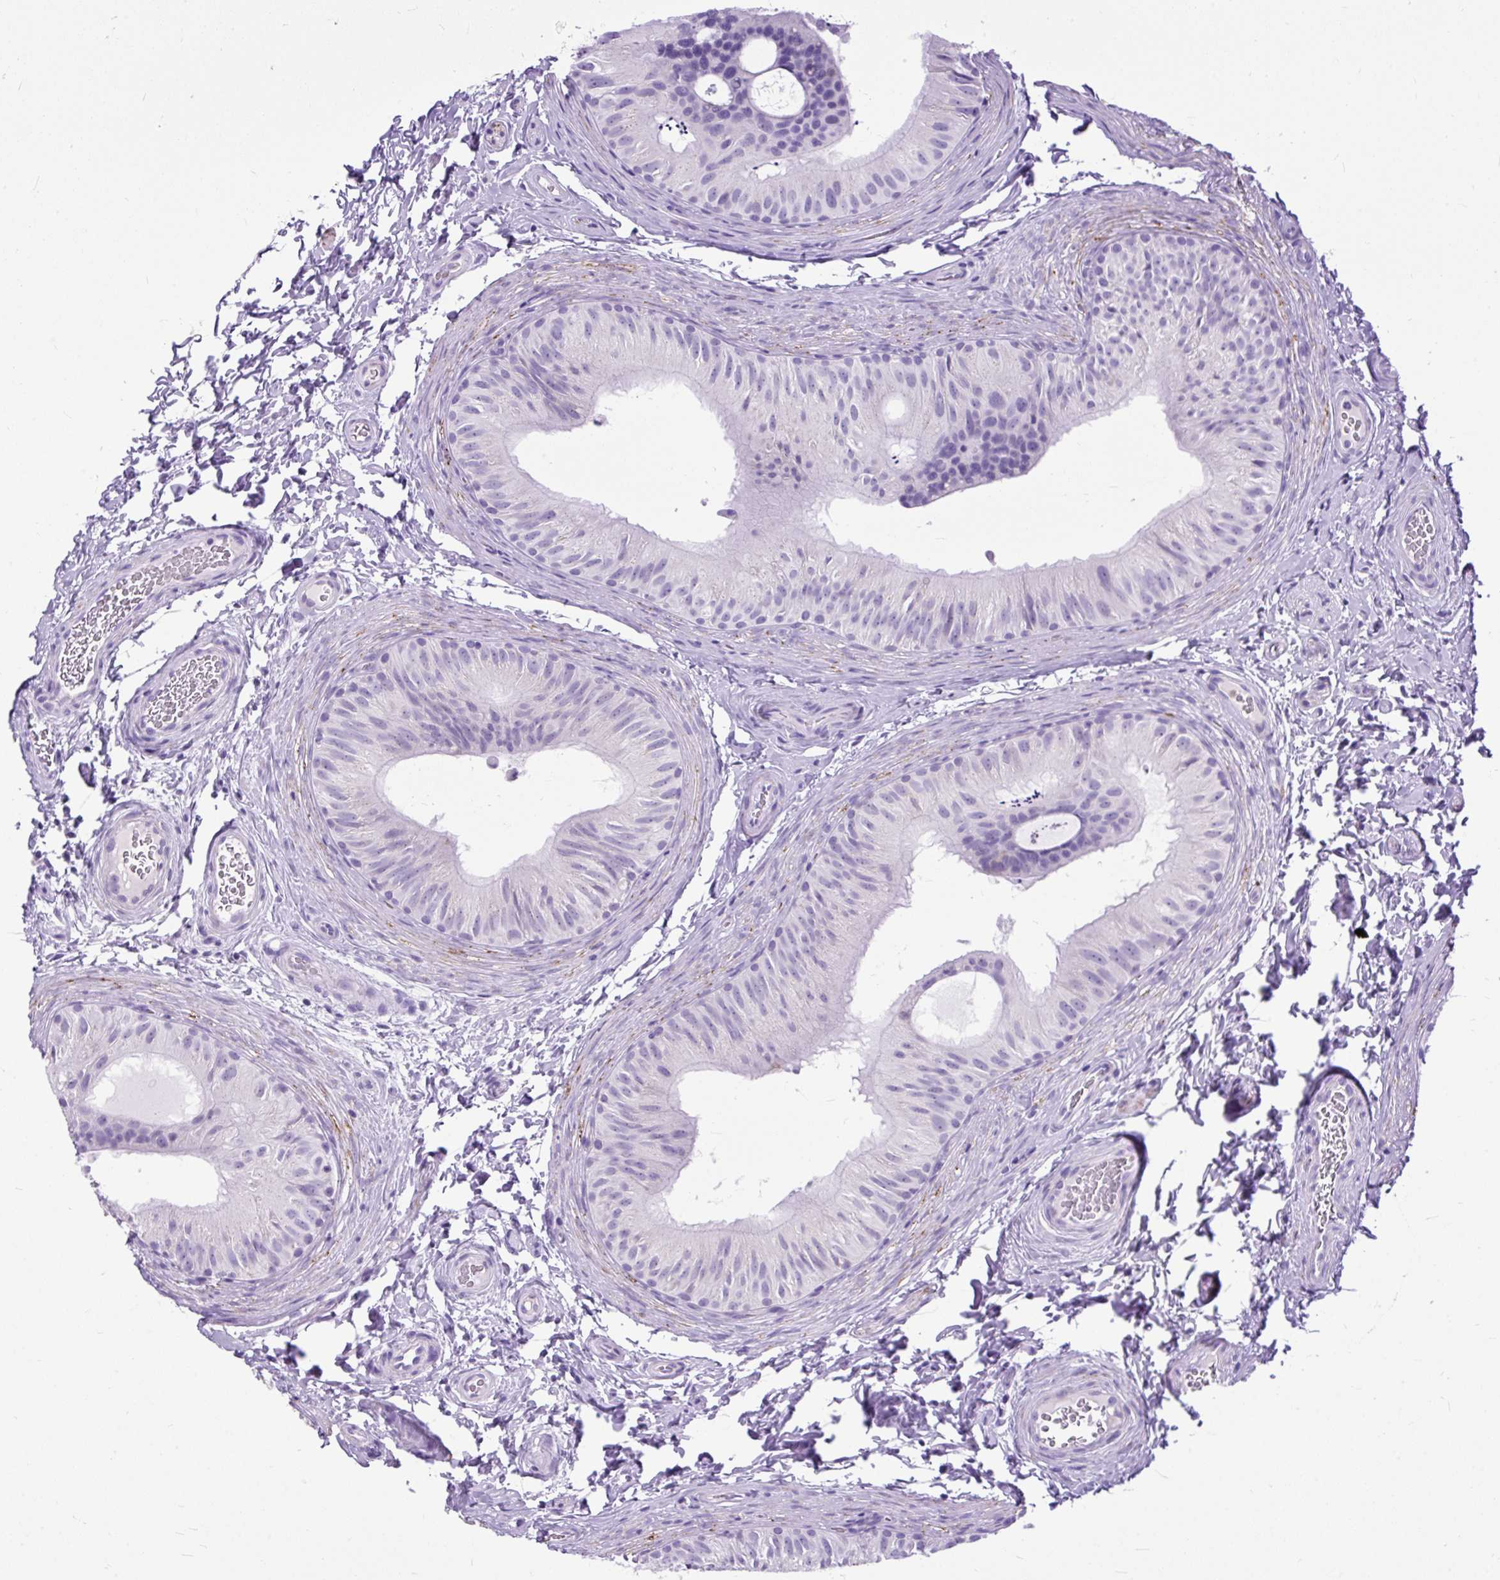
{"staining": {"intensity": "negative", "quantity": "none", "location": "none"}, "tissue": "epididymis", "cell_type": "Glandular cells", "image_type": "normal", "snomed": [{"axis": "morphology", "description": "Normal tissue, NOS"}, {"axis": "topography", "description": "Epididymis"}], "caption": "Protein analysis of unremarkable epididymis displays no significant positivity in glandular cells. (DAB (3,3'-diaminobenzidine) immunohistochemistry (IHC), high magnification).", "gene": "ZNF256", "patient": {"sex": "male", "age": 24}}